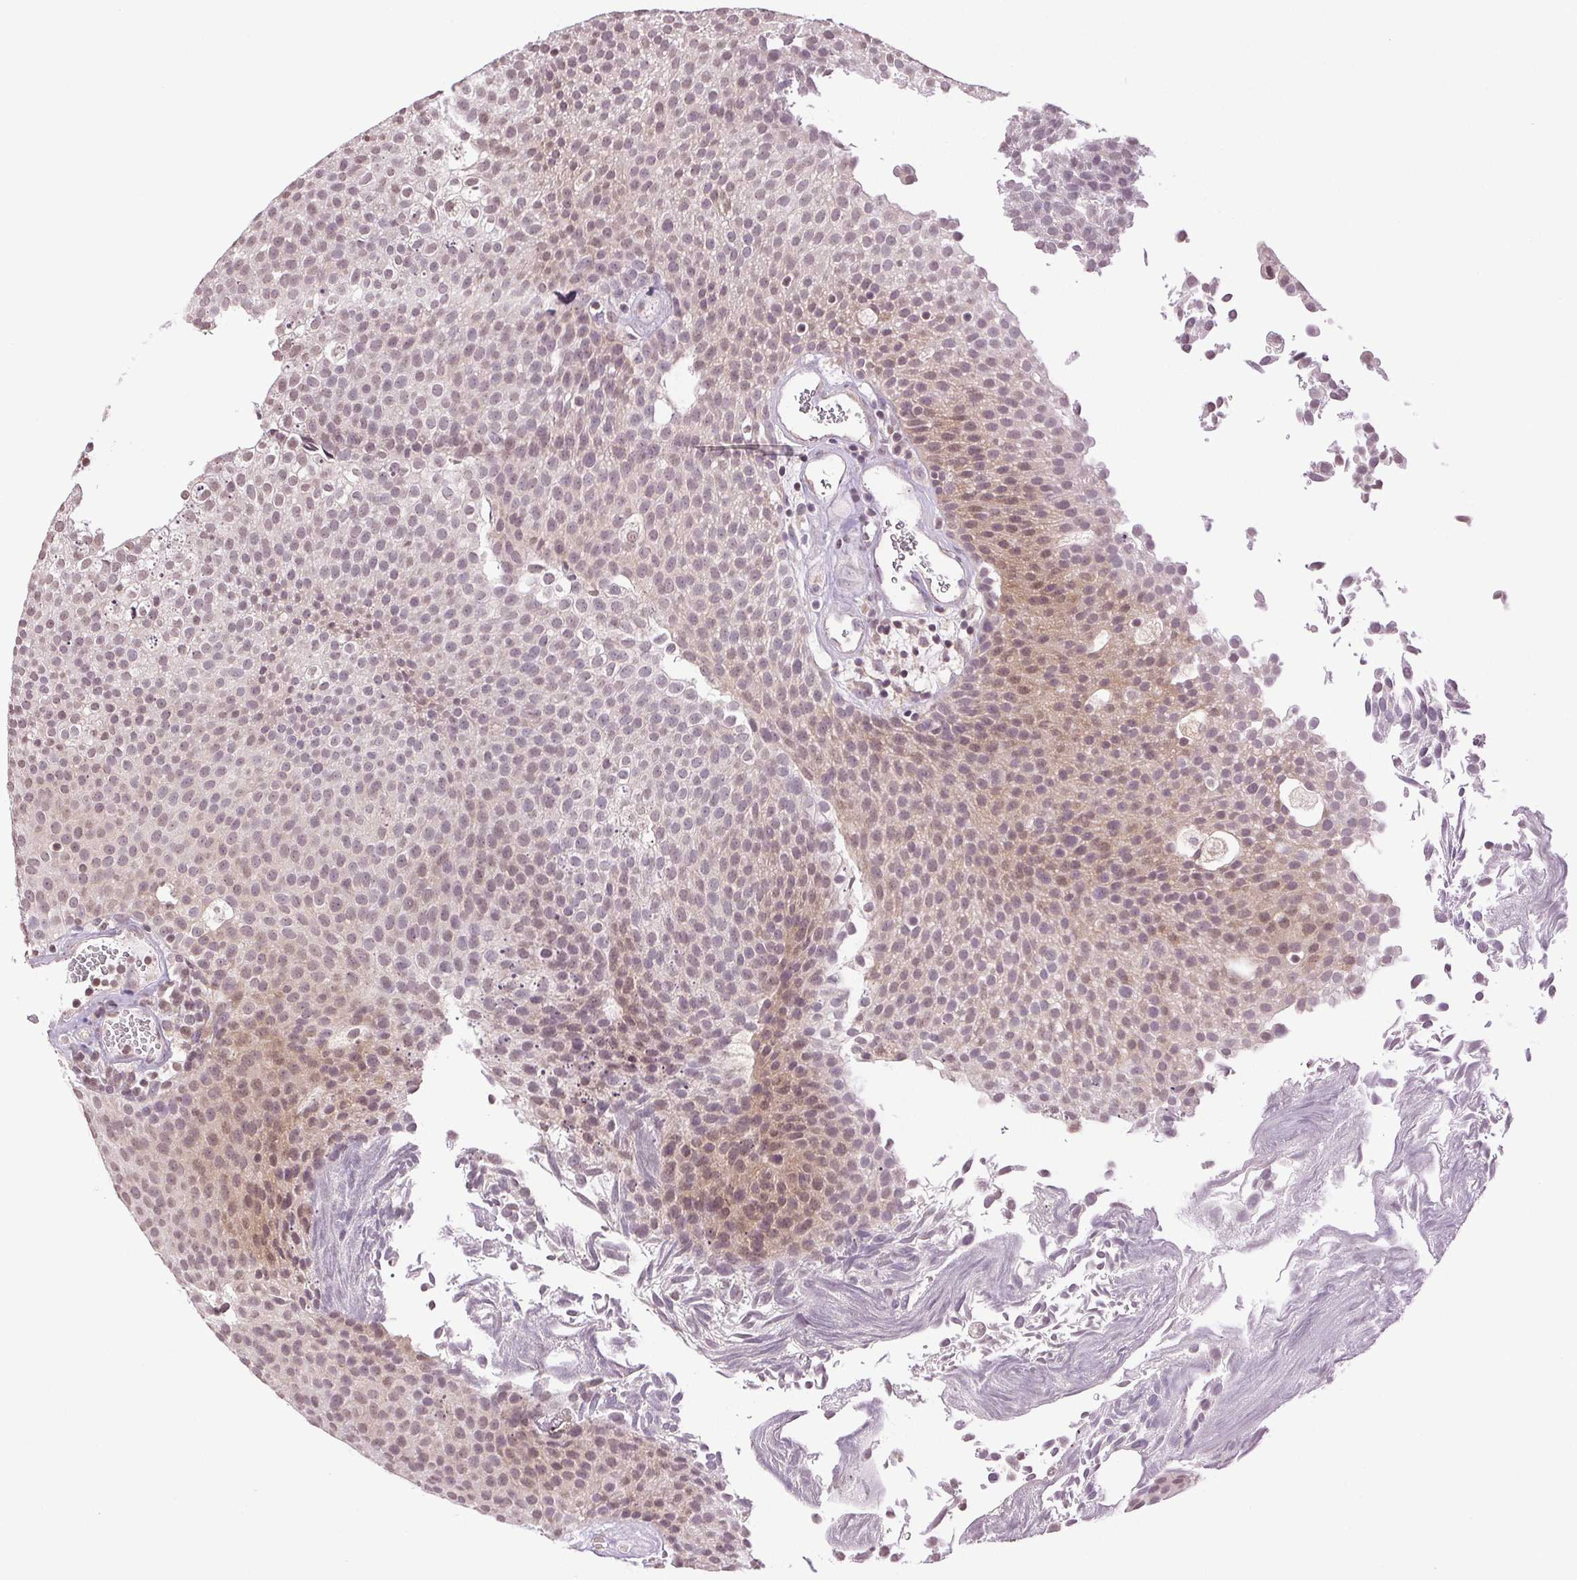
{"staining": {"intensity": "weak", "quantity": "25%-75%", "location": "nuclear"}, "tissue": "urothelial cancer", "cell_type": "Tumor cells", "image_type": "cancer", "snomed": [{"axis": "morphology", "description": "Urothelial carcinoma, Low grade"}, {"axis": "topography", "description": "Urinary bladder"}], "caption": "Immunohistochemistry image of urothelial cancer stained for a protein (brown), which exhibits low levels of weak nuclear expression in approximately 25%-75% of tumor cells.", "gene": "TNNT3", "patient": {"sex": "female", "age": 79}}